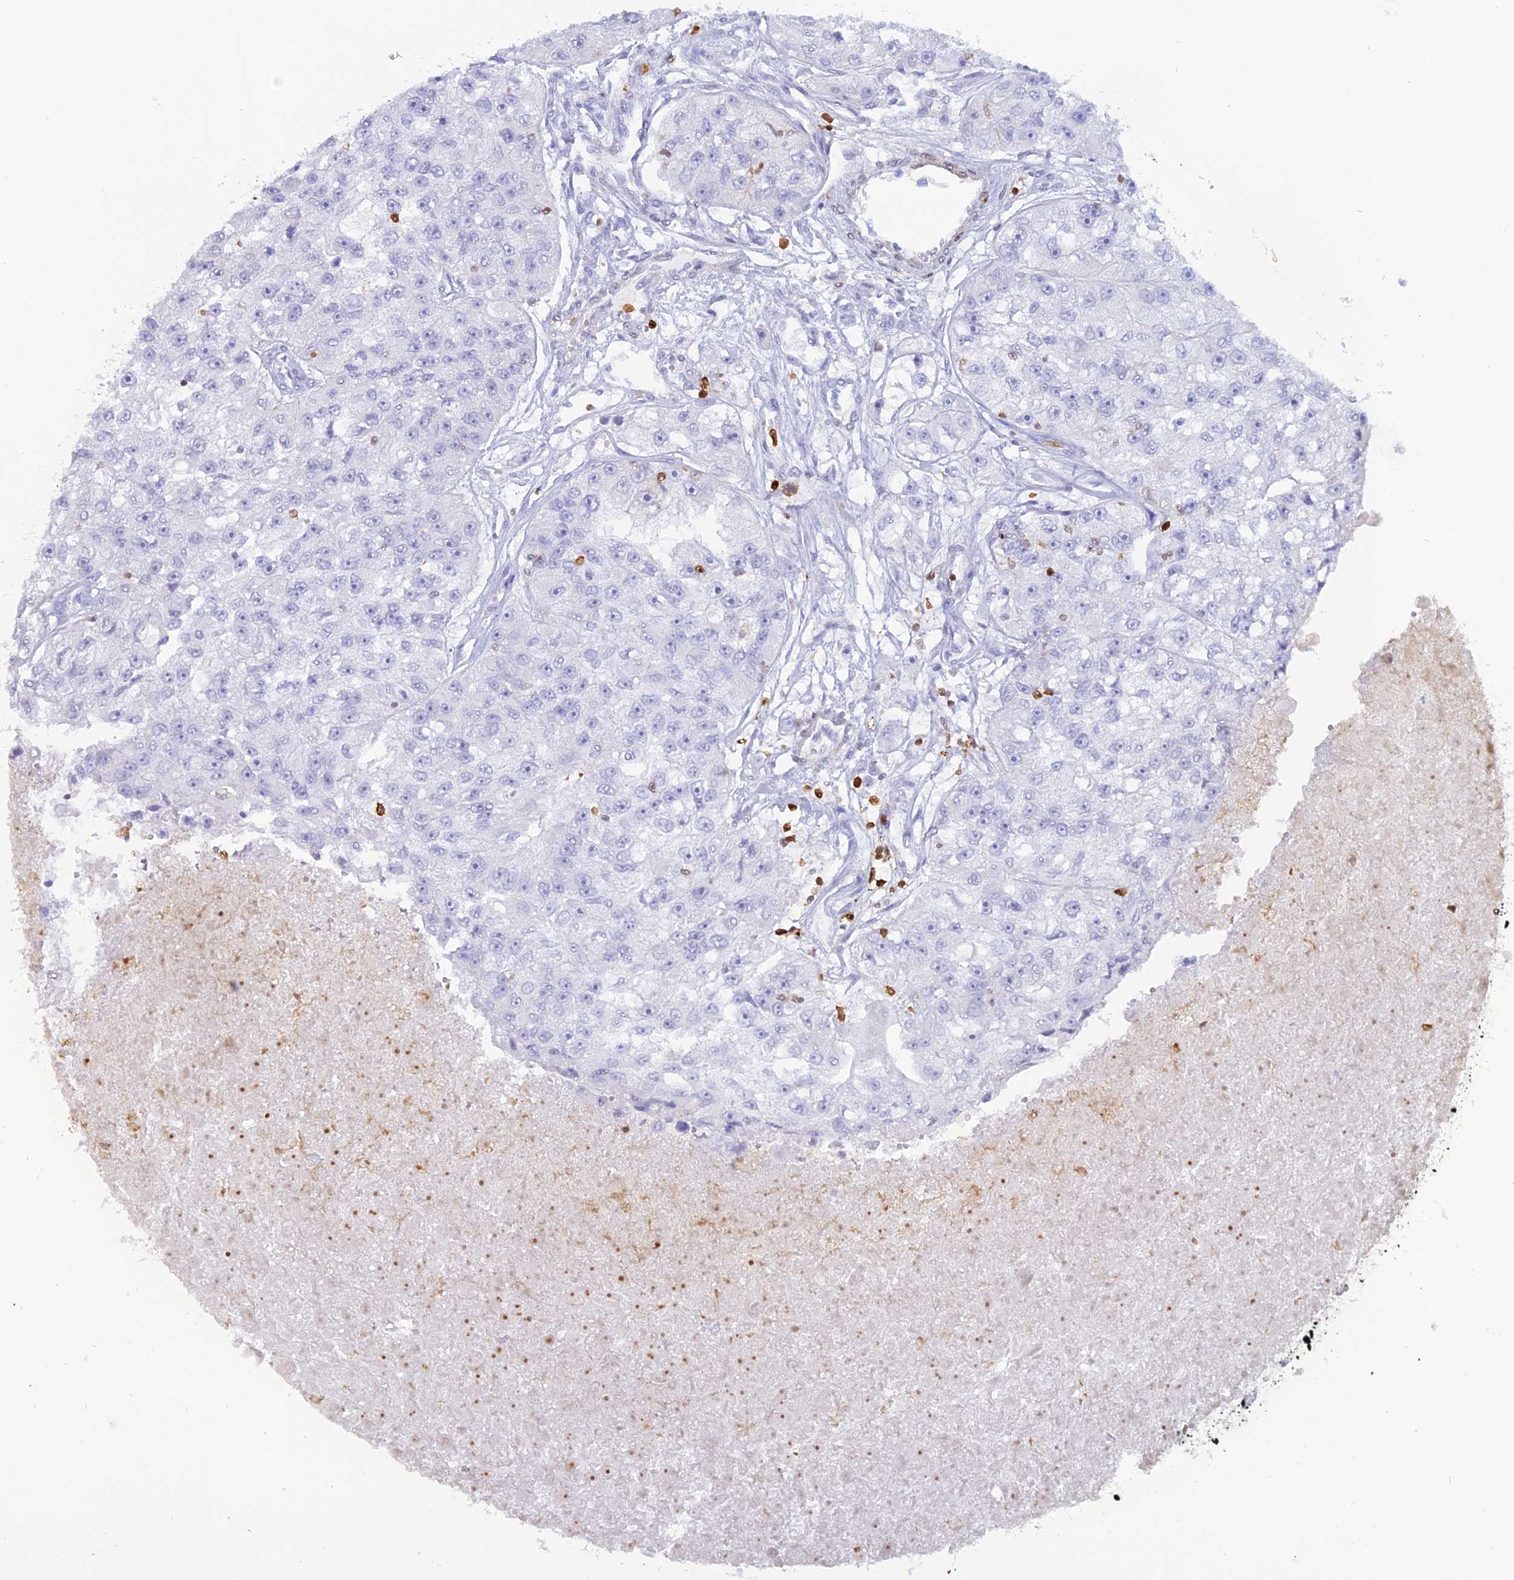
{"staining": {"intensity": "negative", "quantity": "none", "location": "none"}, "tissue": "renal cancer", "cell_type": "Tumor cells", "image_type": "cancer", "snomed": [{"axis": "morphology", "description": "Adenocarcinoma, NOS"}, {"axis": "topography", "description": "Kidney"}], "caption": "Renal adenocarcinoma was stained to show a protein in brown. There is no significant expression in tumor cells.", "gene": "PGBD4", "patient": {"sex": "male", "age": 63}}